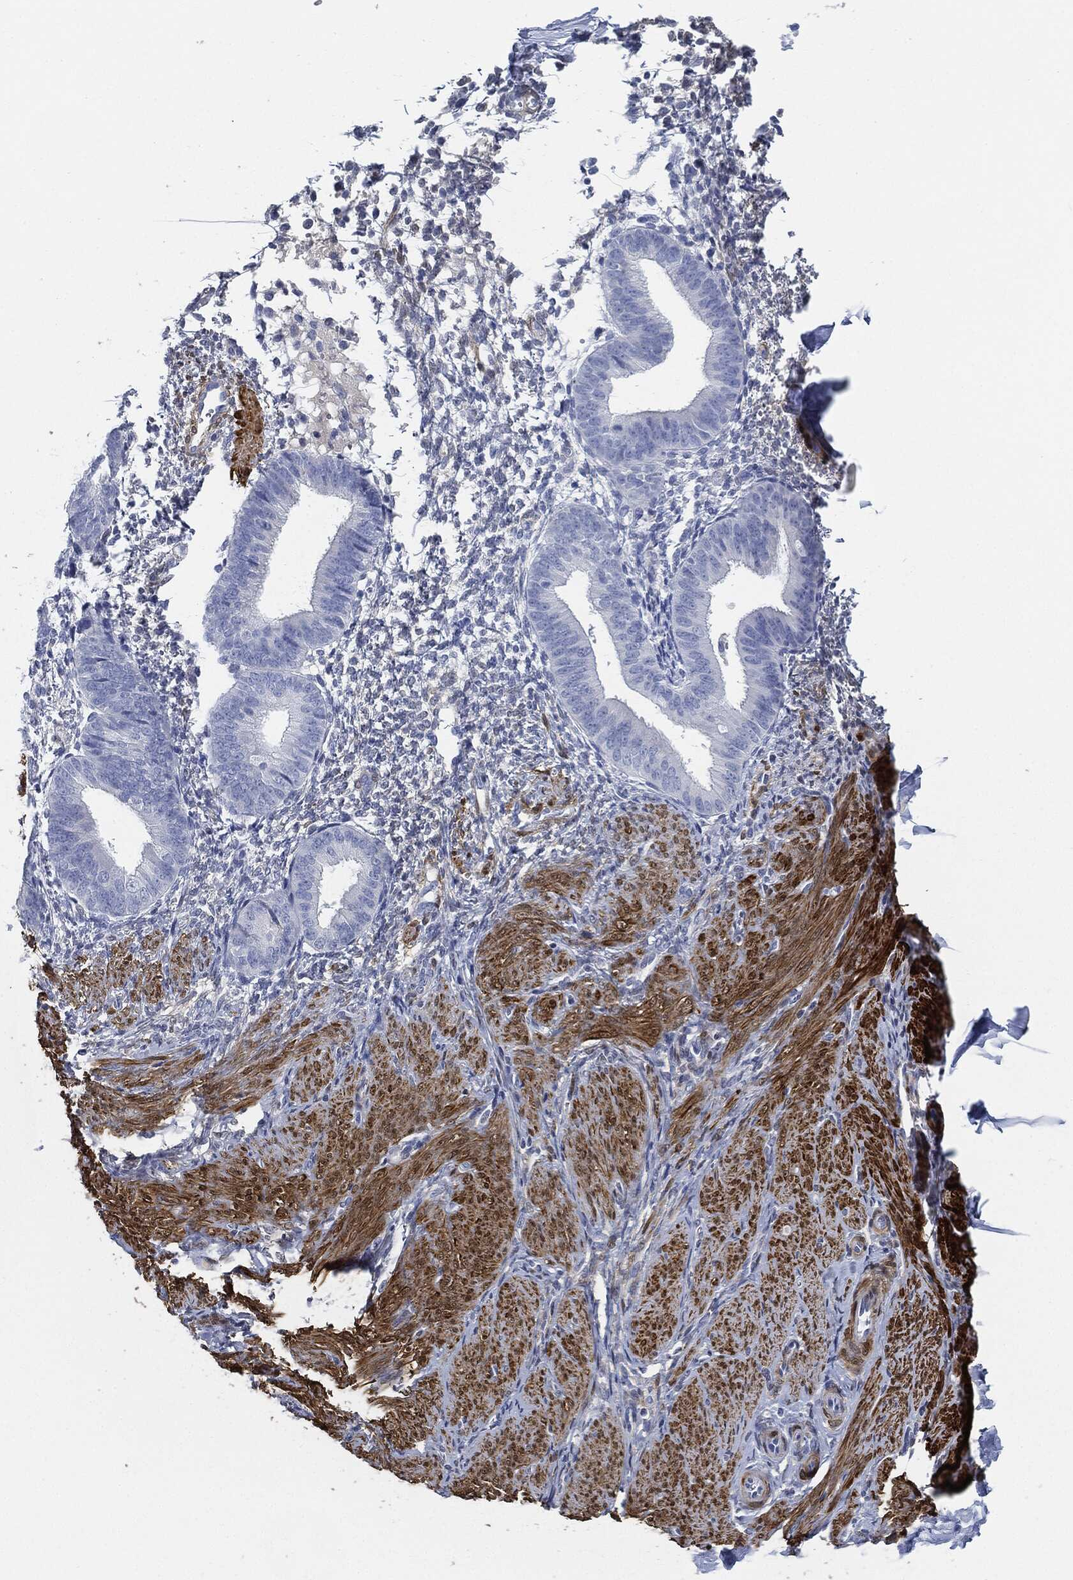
{"staining": {"intensity": "negative", "quantity": "none", "location": "none"}, "tissue": "endometrium", "cell_type": "Cells in endometrial stroma", "image_type": "normal", "snomed": [{"axis": "morphology", "description": "Normal tissue, NOS"}, {"axis": "topography", "description": "Endometrium"}], "caption": "The immunohistochemistry (IHC) photomicrograph has no significant staining in cells in endometrial stroma of endometrium. (Stains: DAB immunohistochemistry (IHC) with hematoxylin counter stain, Microscopy: brightfield microscopy at high magnification).", "gene": "TAGLN", "patient": {"sex": "female", "age": 47}}